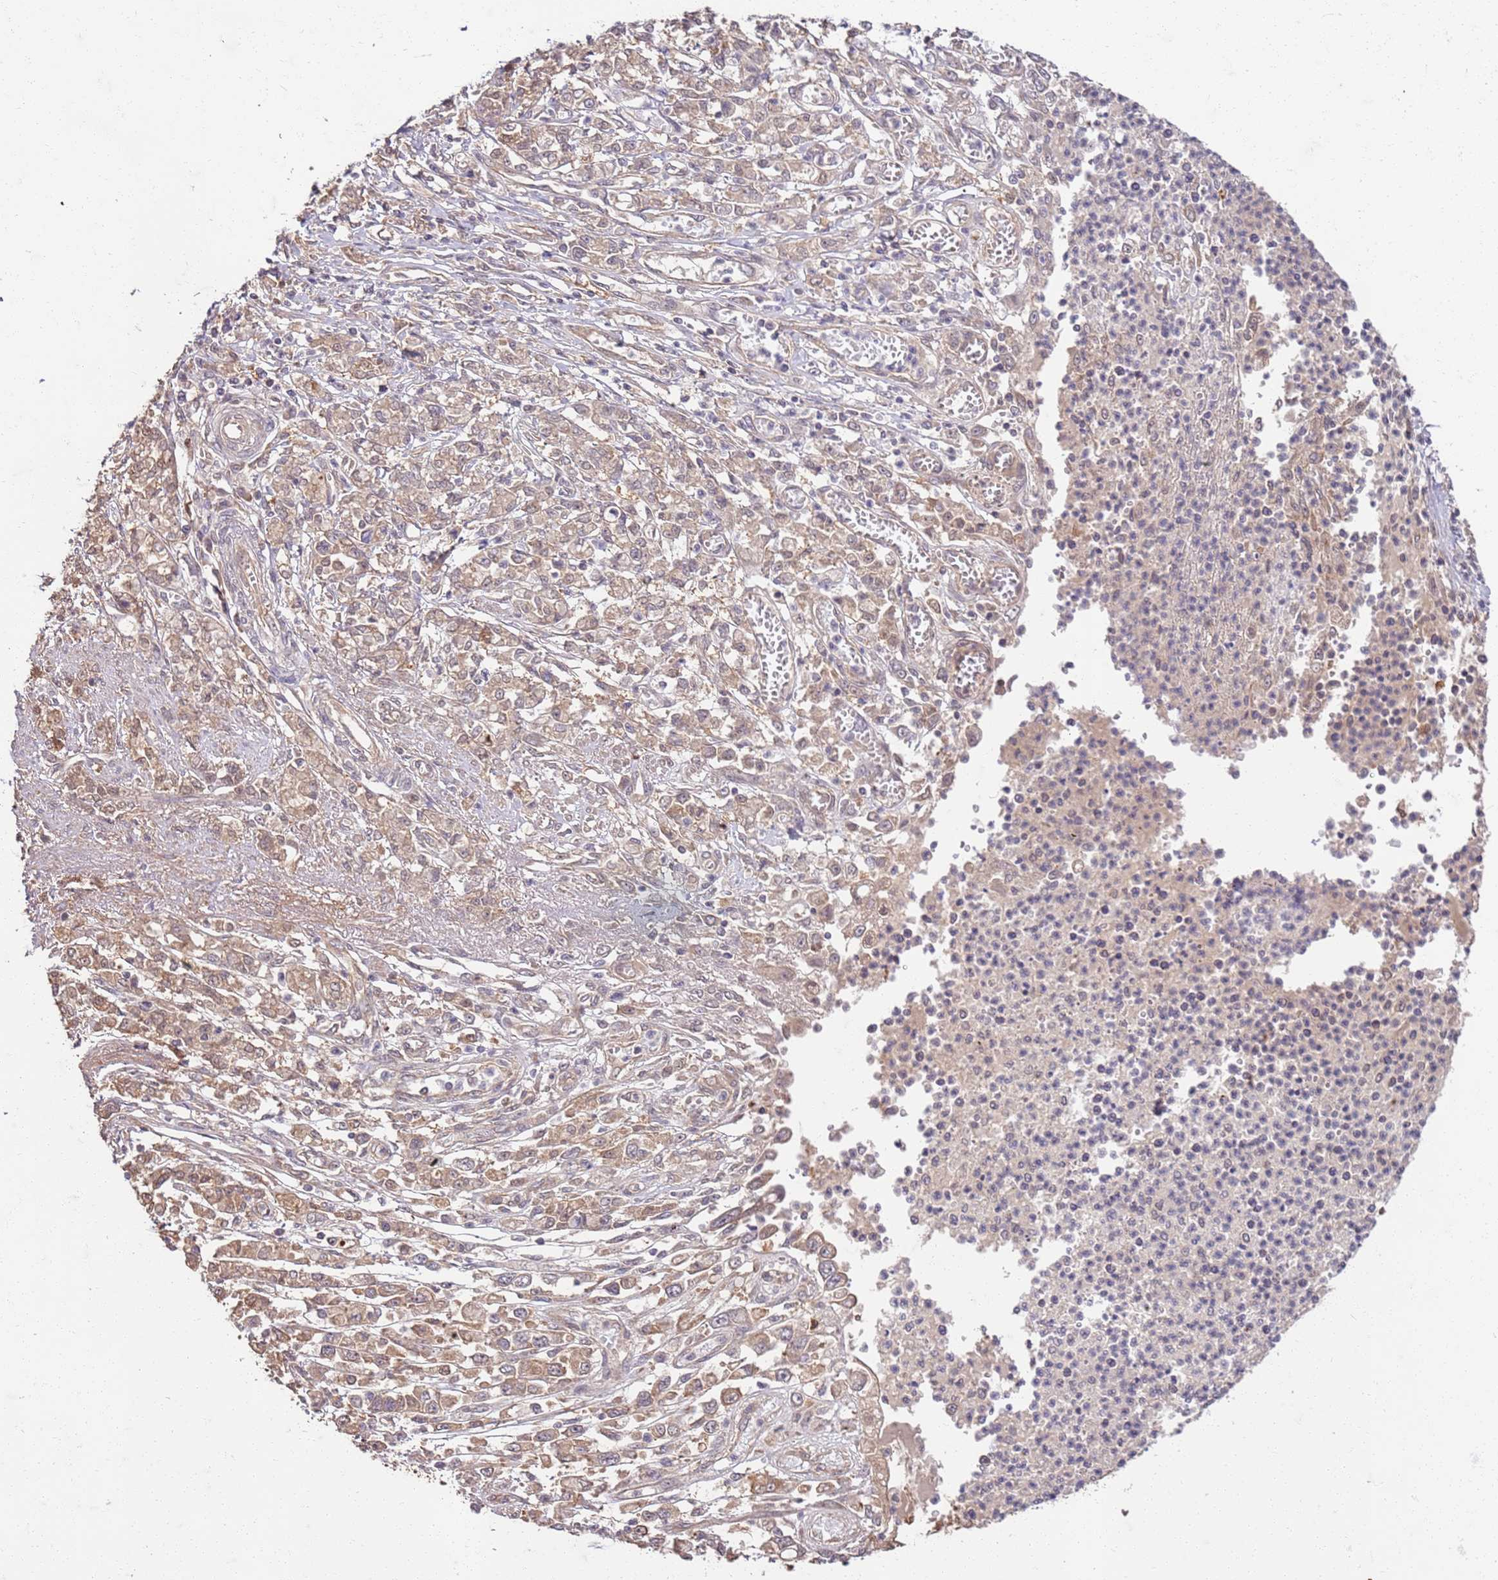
{"staining": {"intensity": "weak", "quantity": ">75%", "location": "cytoplasmic/membranous"}, "tissue": "stomach cancer", "cell_type": "Tumor cells", "image_type": "cancer", "snomed": [{"axis": "morphology", "description": "Adenocarcinoma, NOS"}, {"axis": "topography", "description": "Stomach"}], "caption": "This is a histology image of IHC staining of stomach adenocarcinoma, which shows weak staining in the cytoplasmic/membranous of tumor cells.", "gene": "UBE3A", "patient": {"sex": "female", "age": 76}}